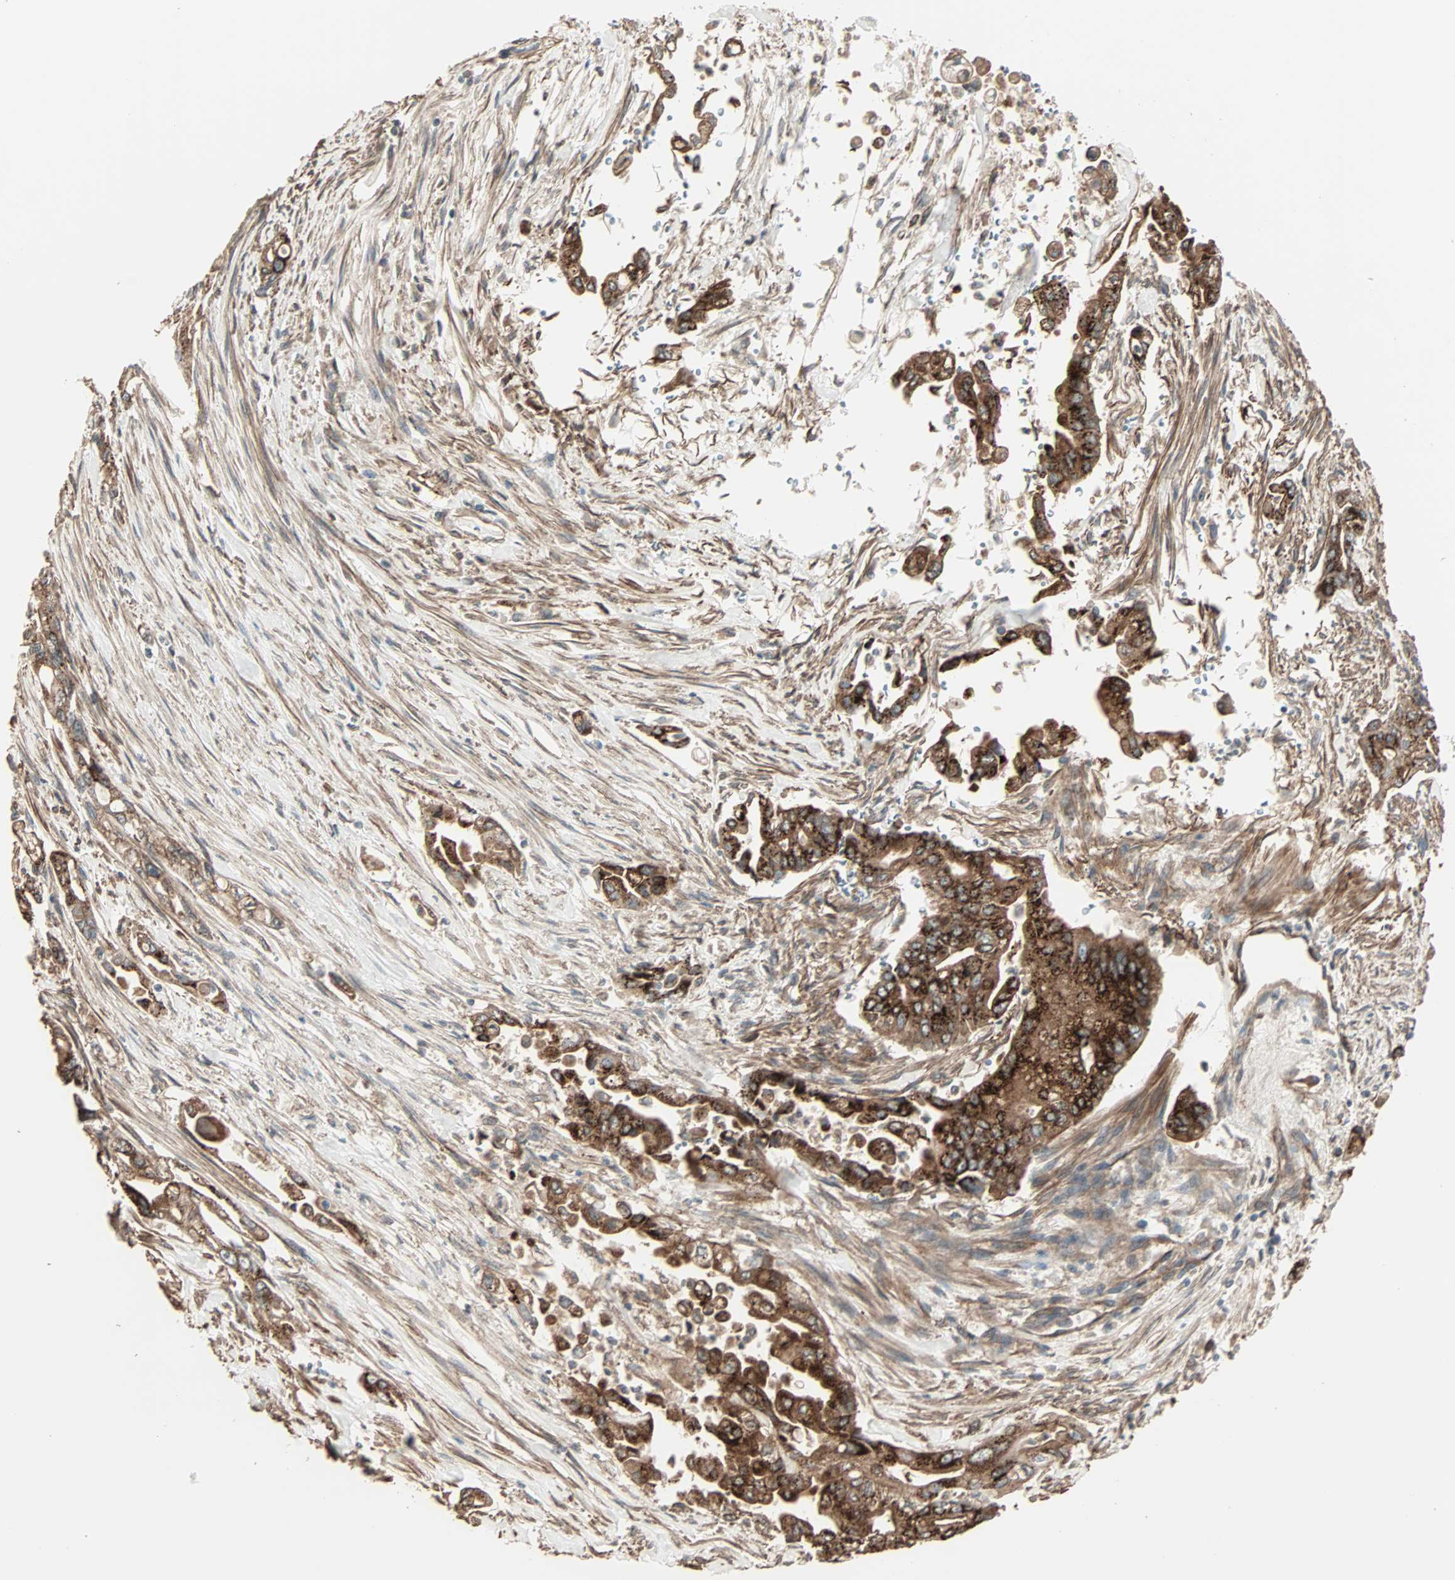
{"staining": {"intensity": "strong", "quantity": ">75%", "location": "cytoplasmic/membranous"}, "tissue": "pancreatic cancer", "cell_type": "Tumor cells", "image_type": "cancer", "snomed": [{"axis": "morphology", "description": "Normal tissue, NOS"}, {"axis": "topography", "description": "Pancreas"}], "caption": "Human pancreatic cancer stained for a protein (brown) displays strong cytoplasmic/membranous positive expression in about >75% of tumor cells.", "gene": "GALNT3", "patient": {"sex": "male", "age": 42}}